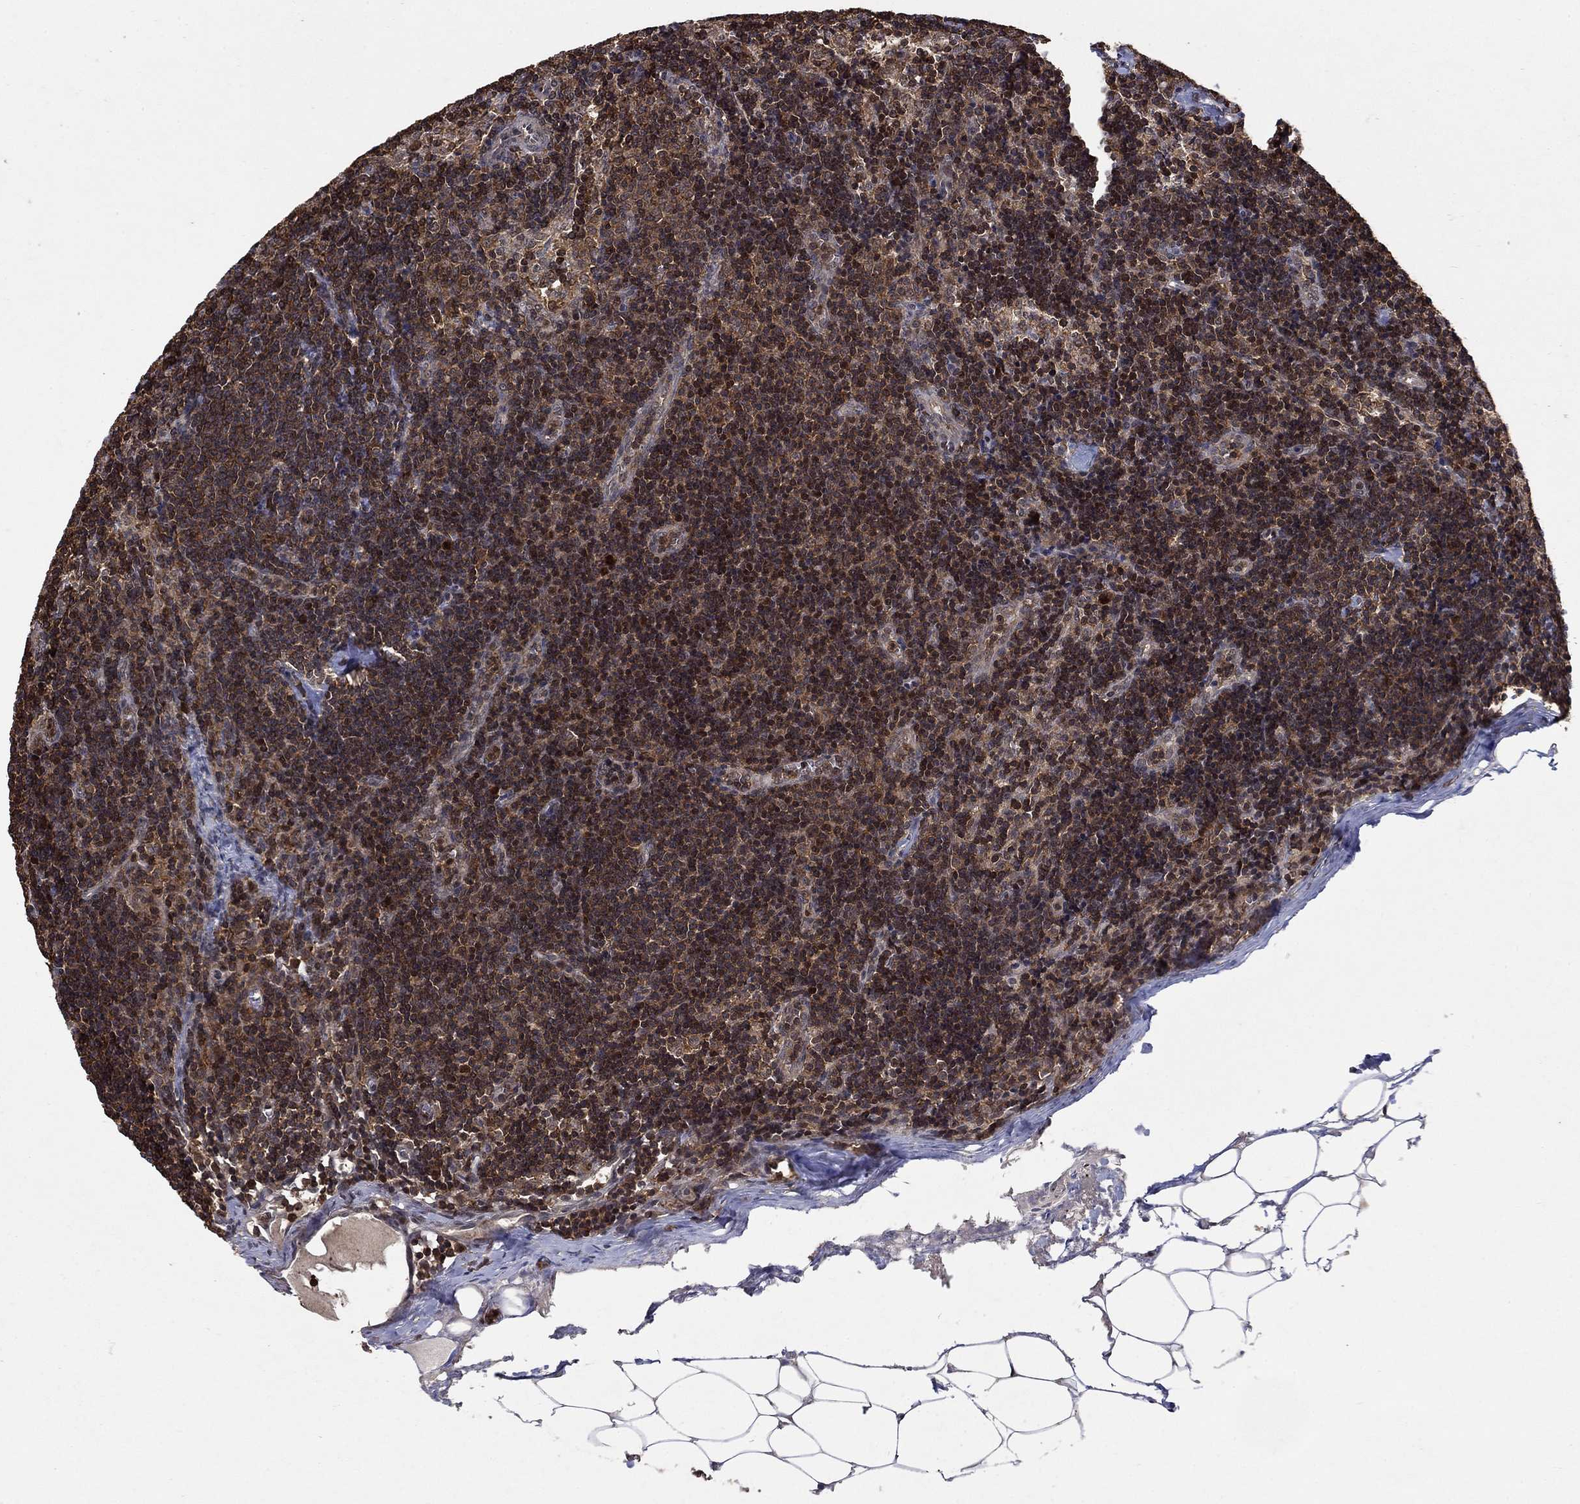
{"staining": {"intensity": "moderate", "quantity": "25%-75%", "location": "cytoplasmic/membranous,nuclear"}, "tissue": "lymph node", "cell_type": "Non-germinal center cells", "image_type": "normal", "snomed": [{"axis": "morphology", "description": "Normal tissue, NOS"}, {"axis": "topography", "description": "Lymph node"}], "caption": "Non-germinal center cells show medium levels of moderate cytoplasmic/membranous,nuclear positivity in approximately 25%-75% of cells in unremarkable lymph node. The staining is performed using DAB (3,3'-diaminobenzidine) brown chromogen to label protein expression. The nuclei are counter-stained blue using hematoxylin.", "gene": "CCDC66", "patient": {"sex": "female", "age": 51}}